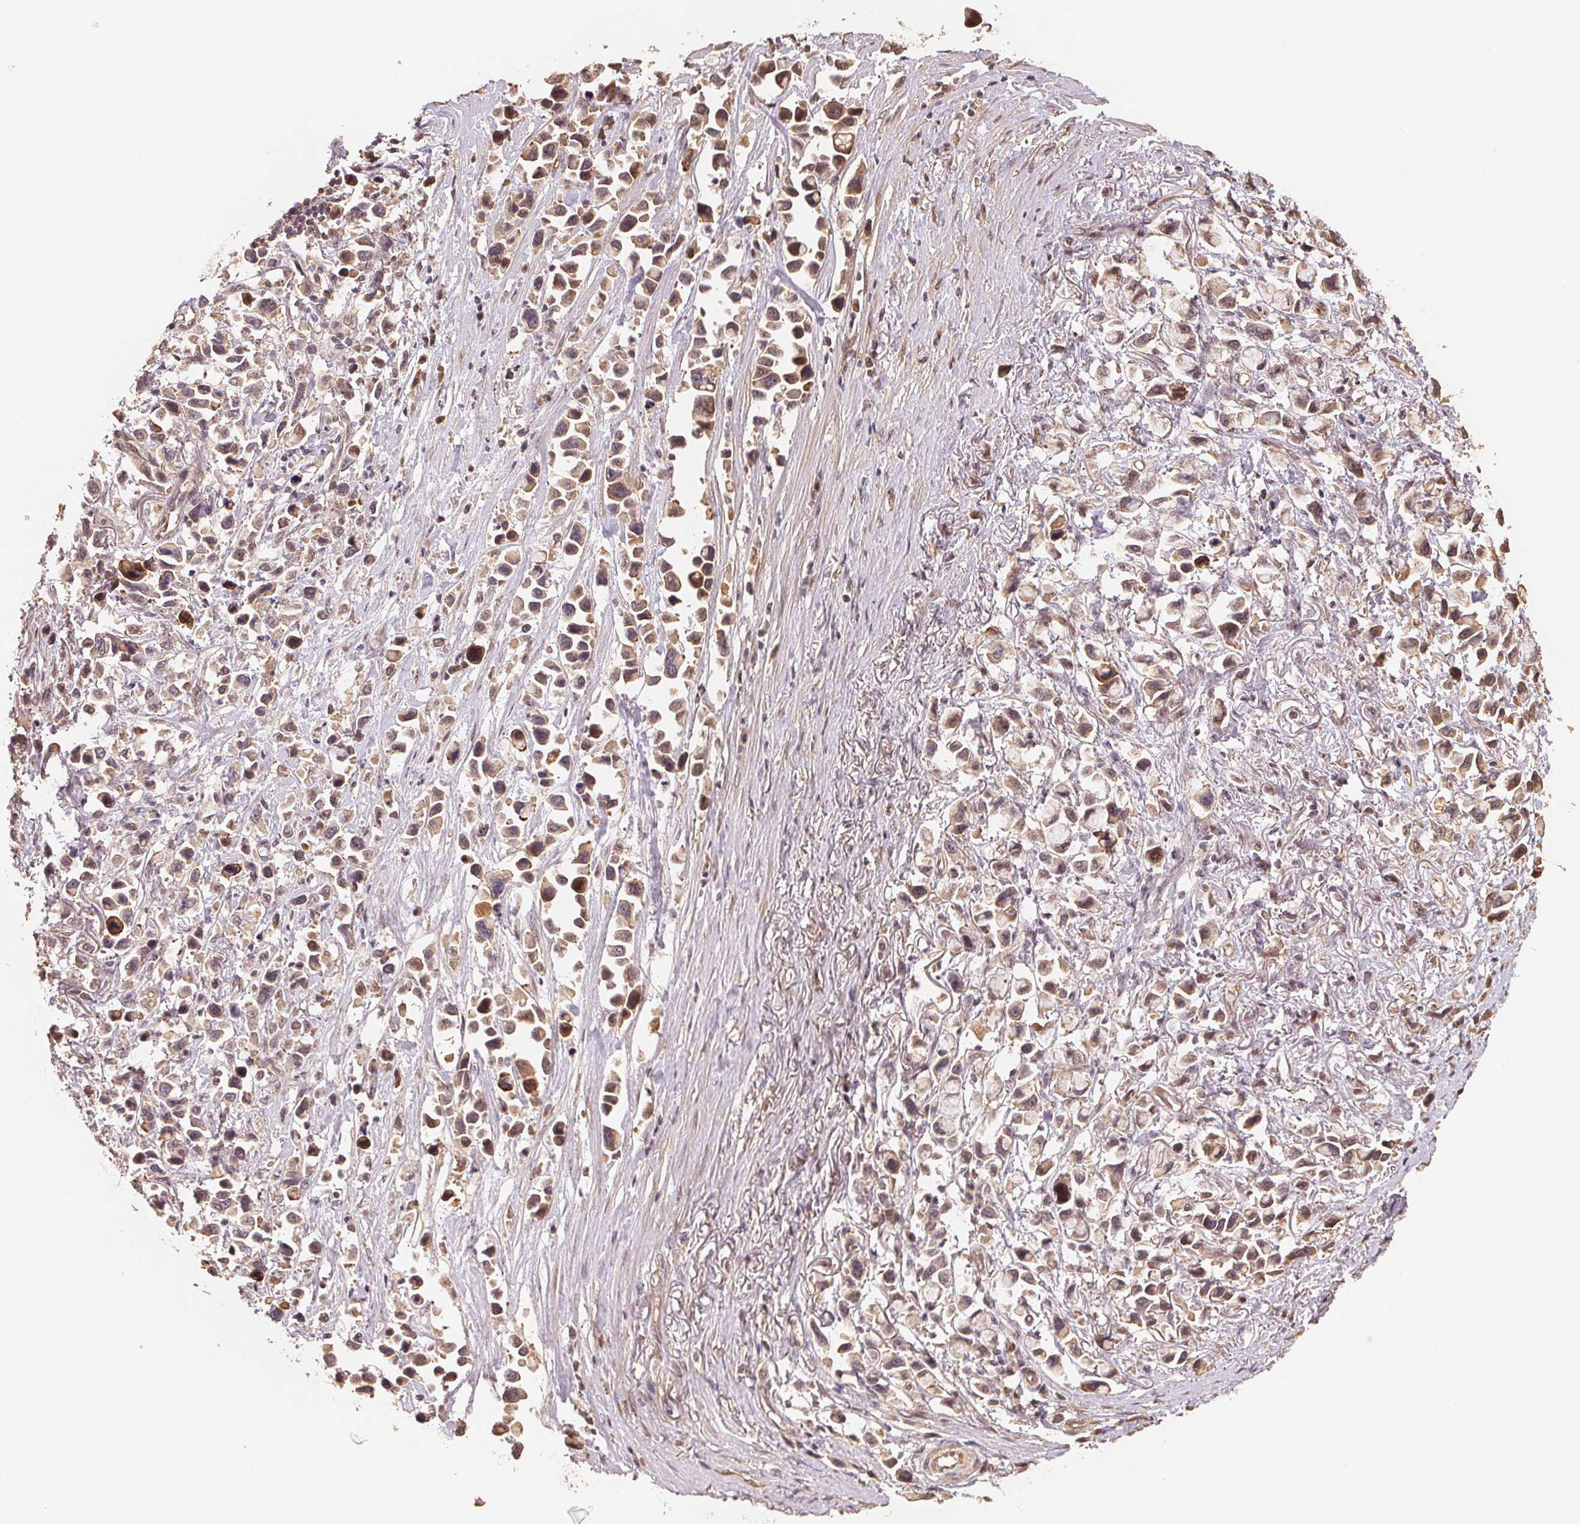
{"staining": {"intensity": "weak", "quantity": ">75%", "location": "cytoplasmic/membranous"}, "tissue": "stomach cancer", "cell_type": "Tumor cells", "image_type": "cancer", "snomed": [{"axis": "morphology", "description": "Adenocarcinoma, NOS"}, {"axis": "topography", "description": "Stomach"}], "caption": "Protein expression analysis of human stomach cancer reveals weak cytoplasmic/membranous positivity in about >75% of tumor cells.", "gene": "TMEM222", "patient": {"sex": "female", "age": 81}}